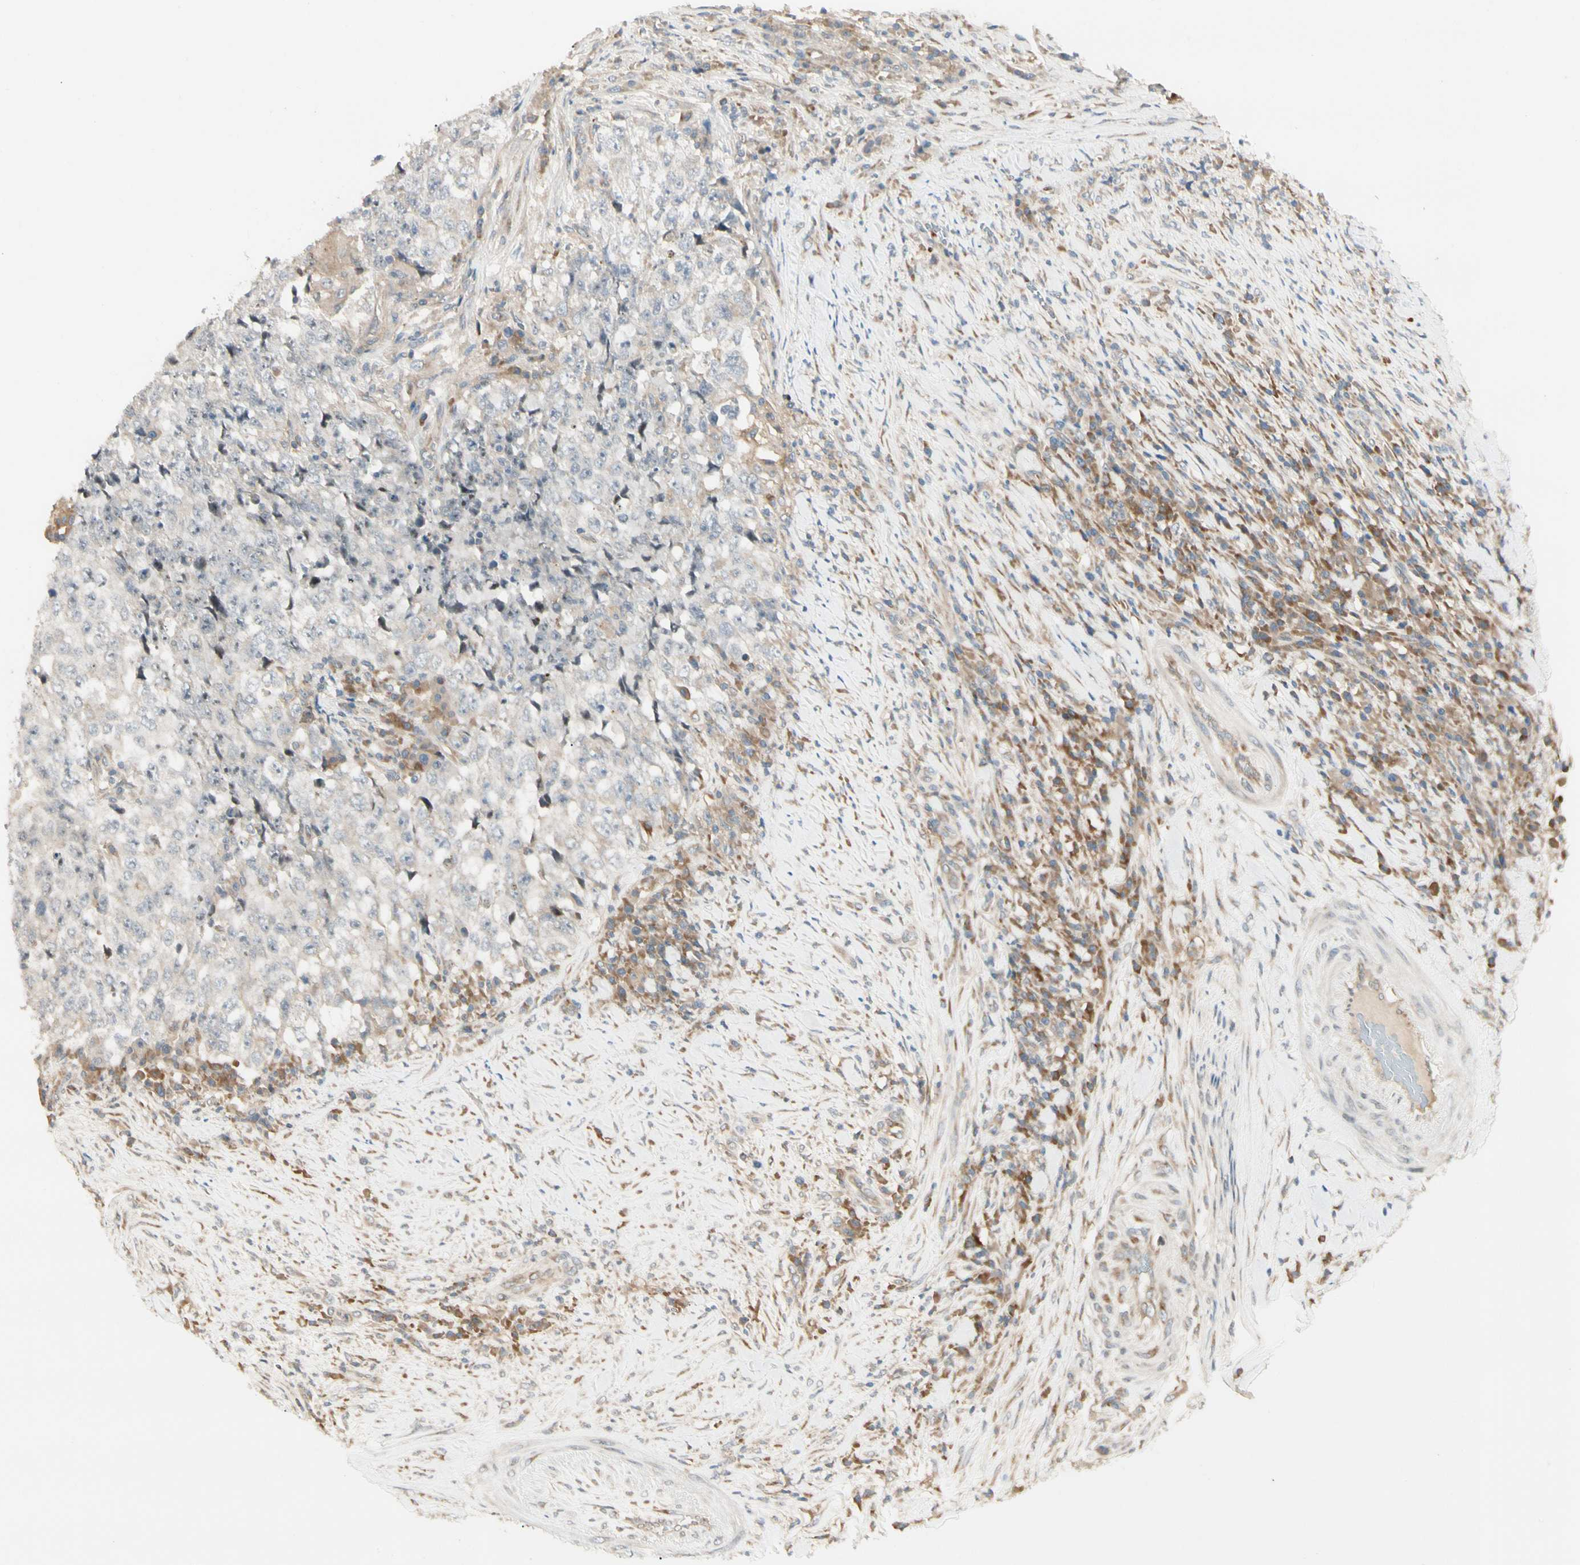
{"staining": {"intensity": "negative", "quantity": "none", "location": "none"}, "tissue": "testis cancer", "cell_type": "Tumor cells", "image_type": "cancer", "snomed": [{"axis": "morphology", "description": "Necrosis, NOS"}, {"axis": "morphology", "description": "Carcinoma, Embryonal, NOS"}, {"axis": "topography", "description": "Testis"}], "caption": "An immunohistochemistry photomicrograph of testis cancer is shown. There is no staining in tumor cells of testis cancer.", "gene": "FNDC3B", "patient": {"sex": "male", "age": 19}}